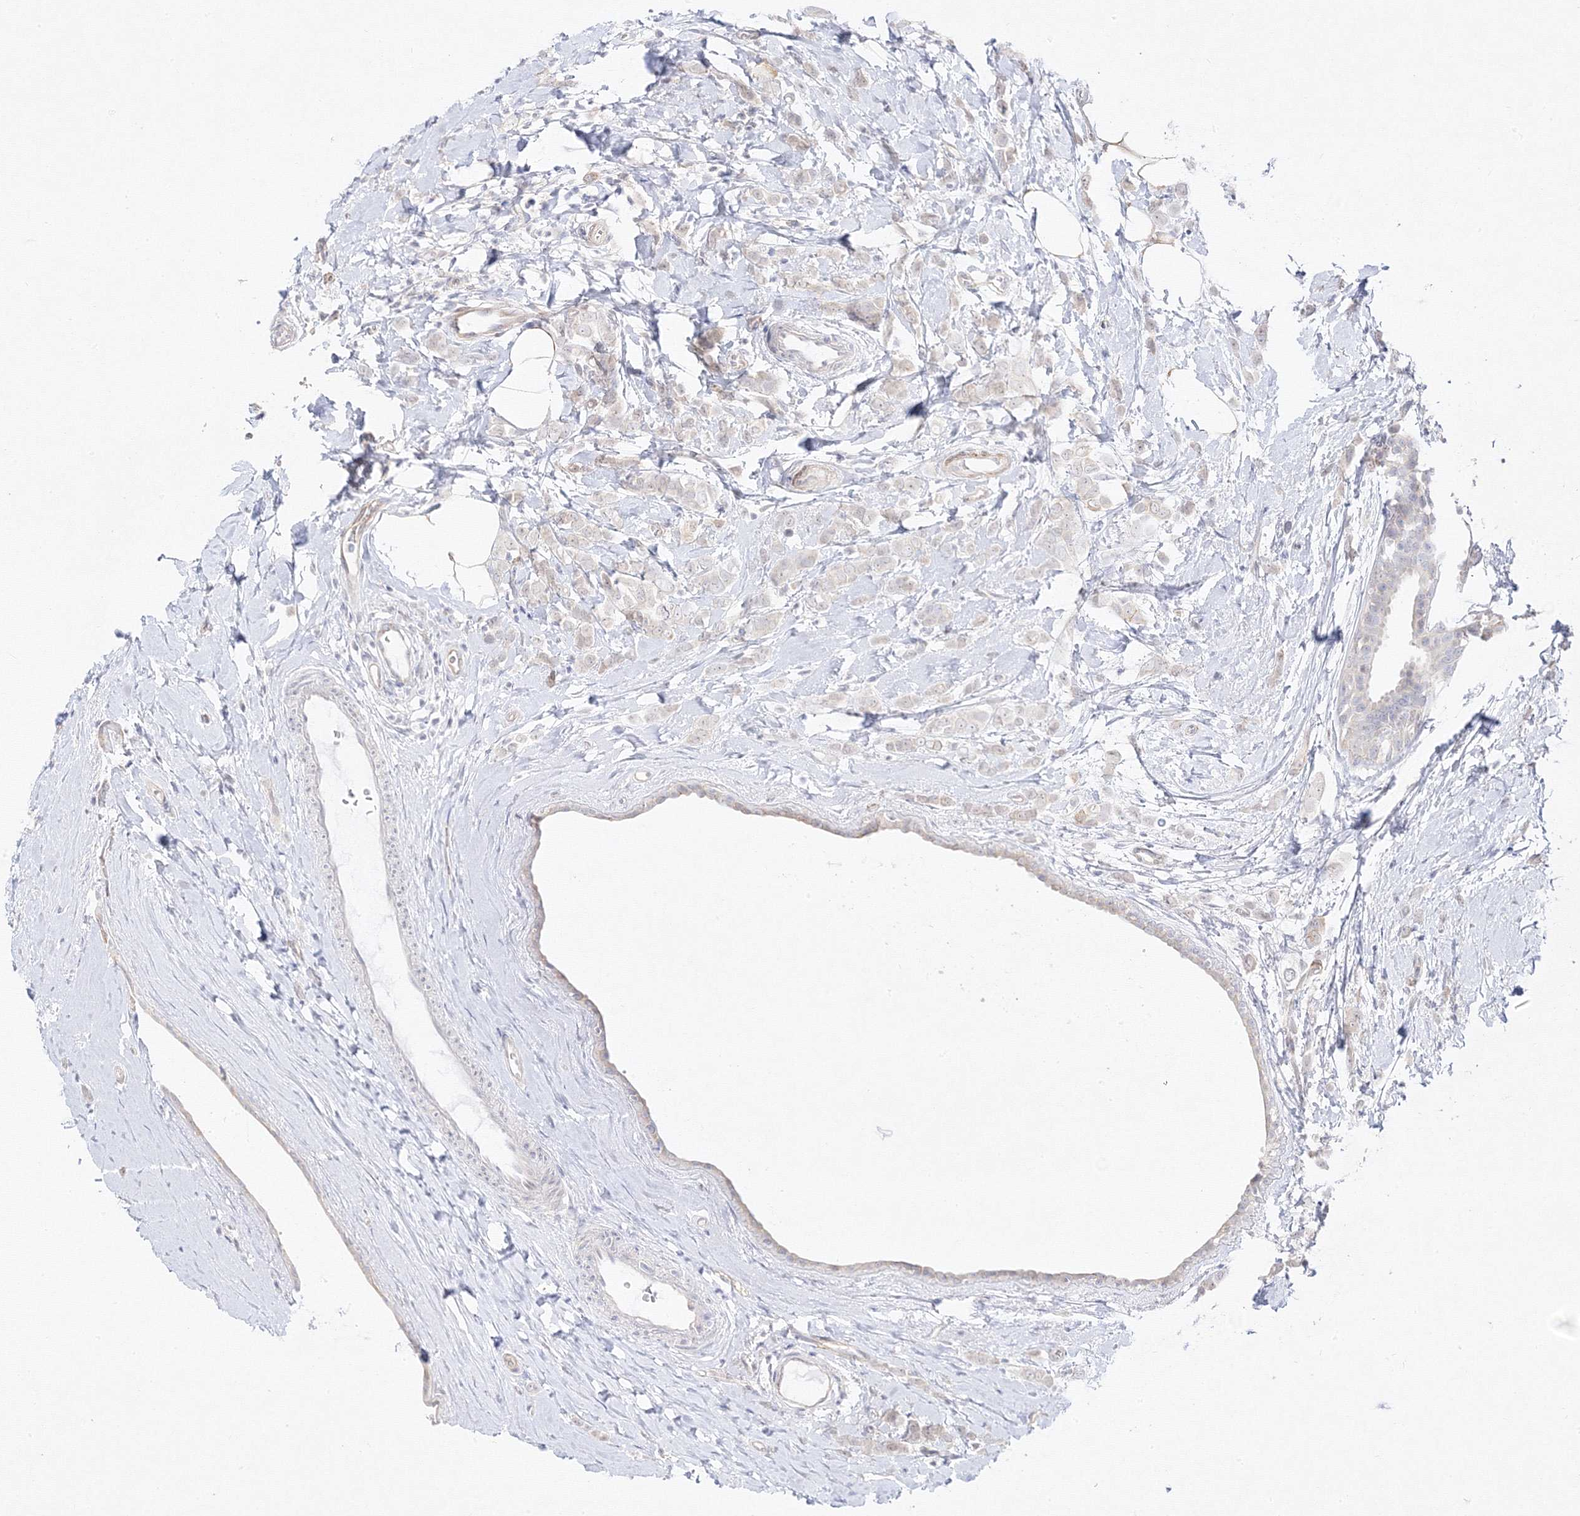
{"staining": {"intensity": "negative", "quantity": "none", "location": "none"}, "tissue": "breast cancer", "cell_type": "Tumor cells", "image_type": "cancer", "snomed": [{"axis": "morphology", "description": "Lobular carcinoma"}, {"axis": "topography", "description": "Breast"}], "caption": "Immunohistochemistry (IHC) image of neoplastic tissue: breast cancer stained with DAB demonstrates no significant protein positivity in tumor cells.", "gene": "C2CD2", "patient": {"sex": "female", "age": 47}}